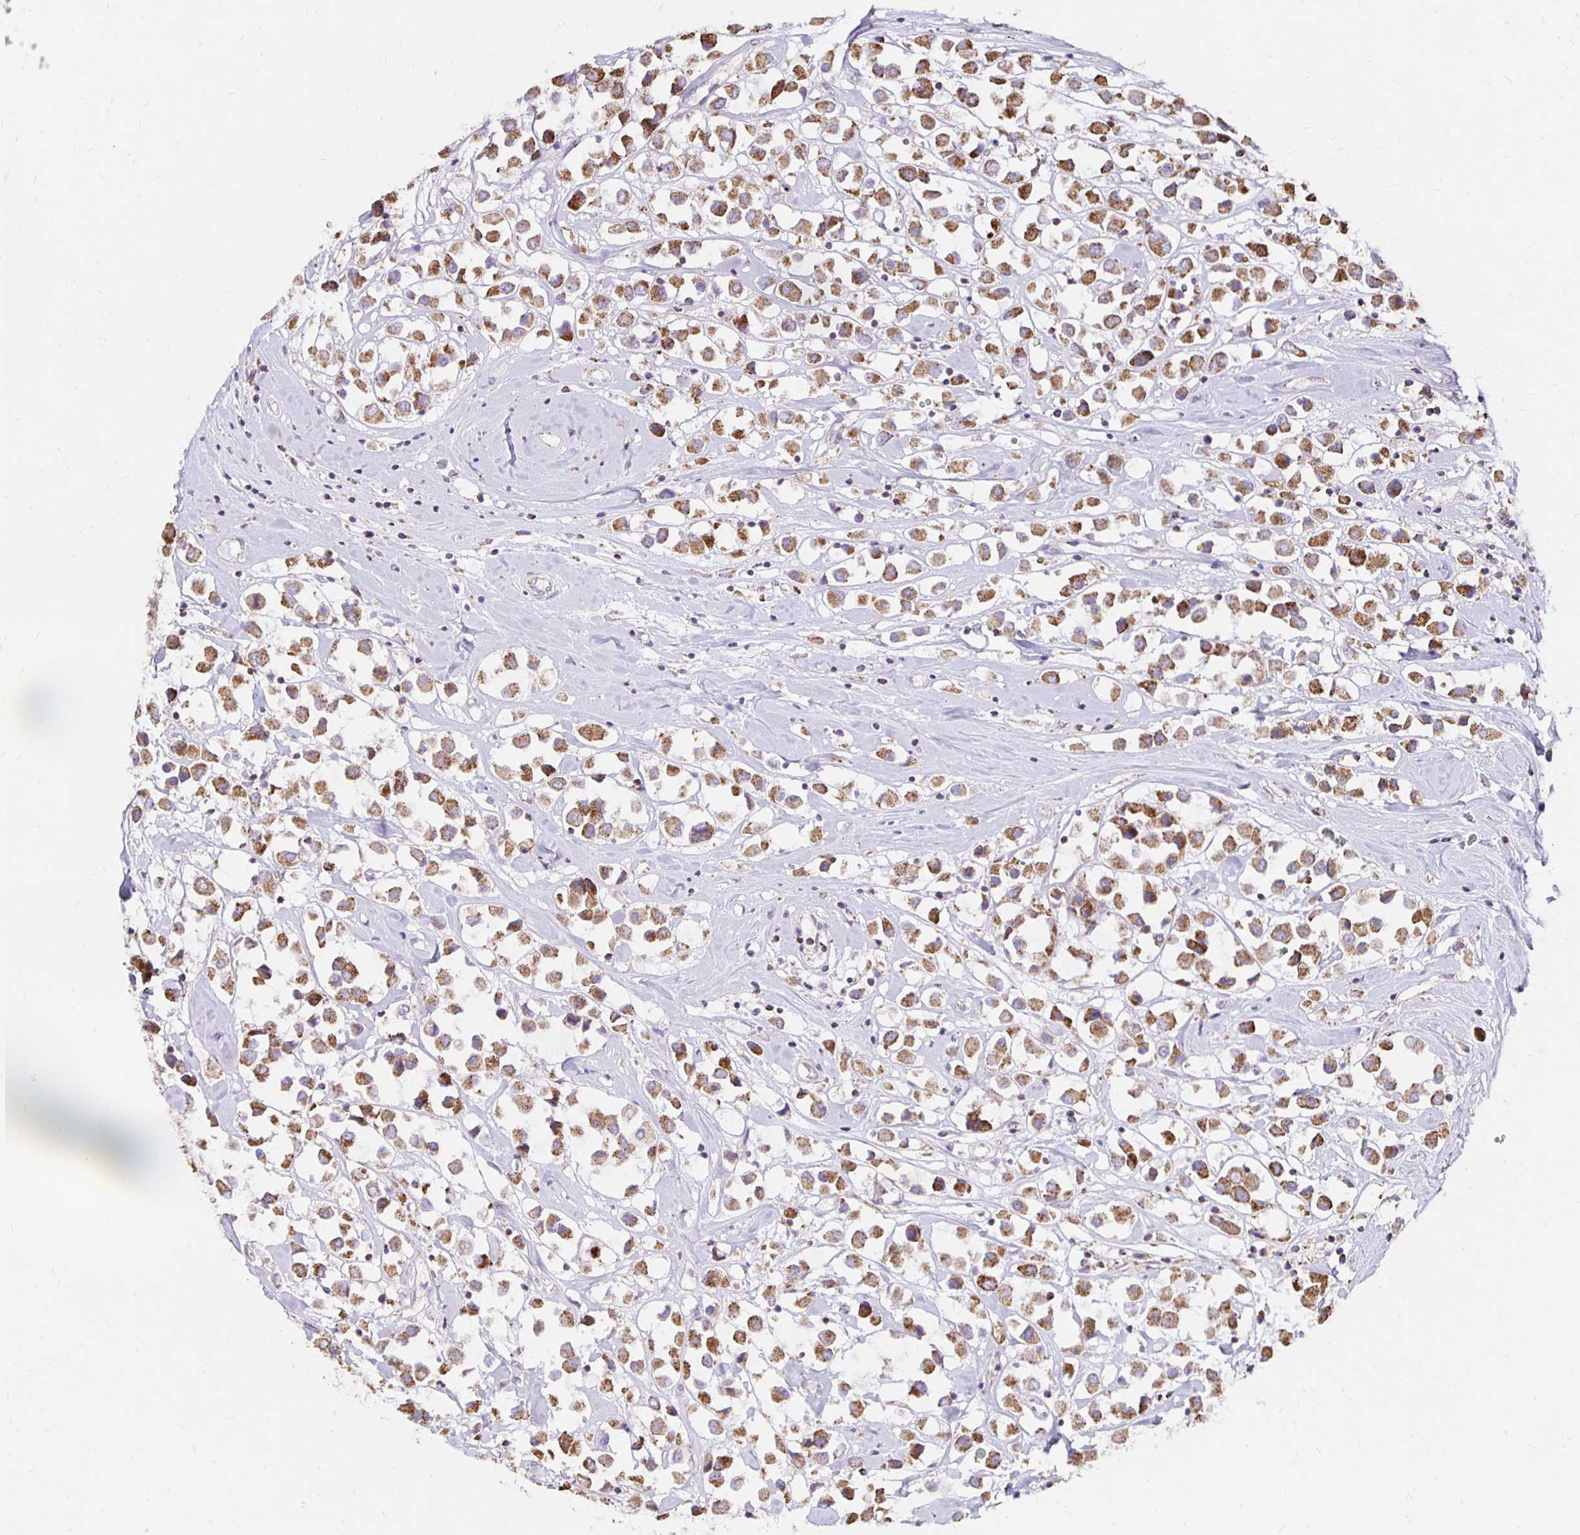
{"staining": {"intensity": "moderate", "quantity": ">75%", "location": "cytoplasmic/membranous"}, "tissue": "breast cancer", "cell_type": "Tumor cells", "image_type": "cancer", "snomed": [{"axis": "morphology", "description": "Duct carcinoma"}, {"axis": "topography", "description": "Breast"}], "caption": "Protein staining exhibits moderate cytoplasmic/membranous expression in approximately >75% of tumor cells in breast cancer.", "gene": "IER3", "patient": {"sex": "female", "age": 61}}